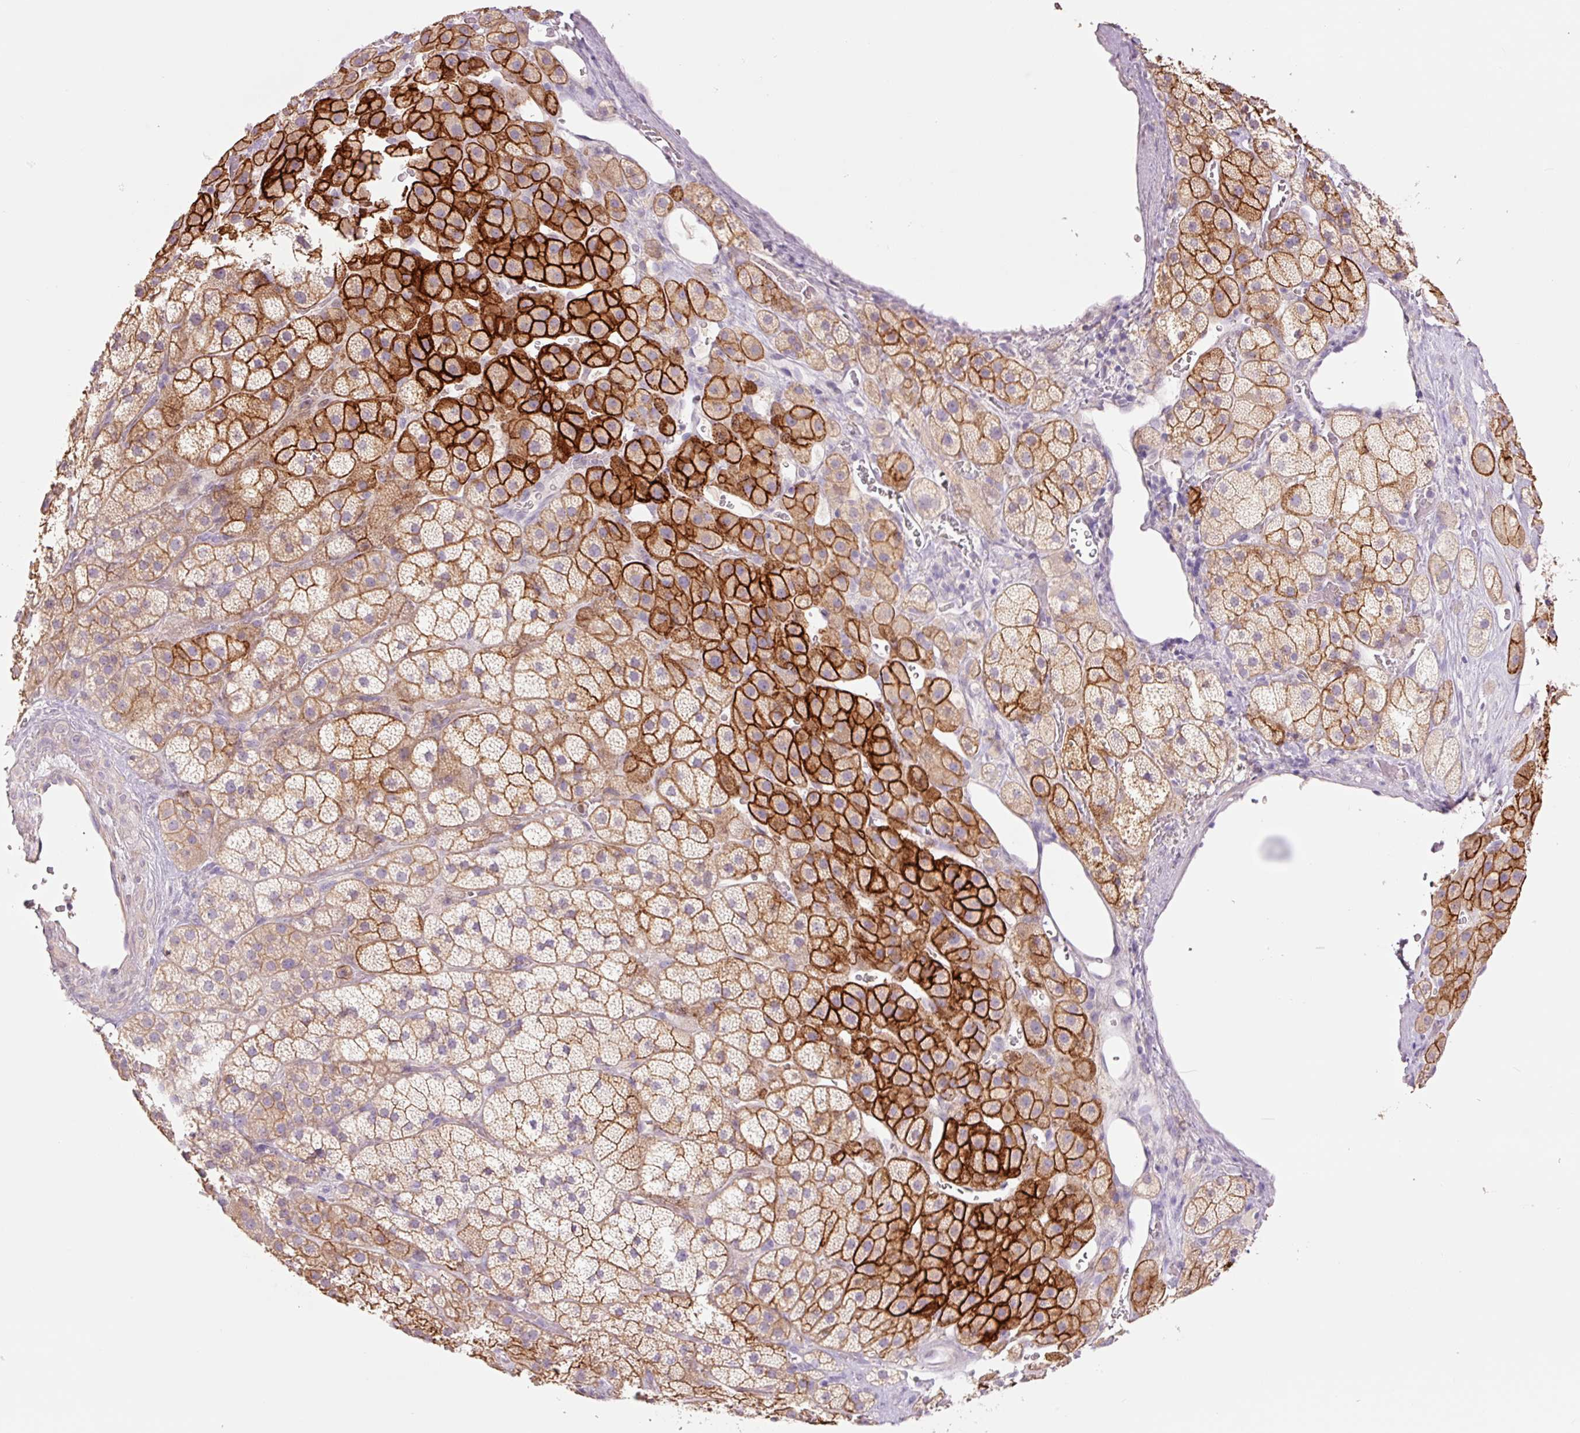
{"staining": {"intensity": "strong", "quantity": "25%-75%", "location": "cytoplasmic/membranous"}, "tissue": "adrenal gland", "cell_type": "Glandular cells", "image_type": "normal", "snomed": [{"axis": "morphology", "description": "Normal tissue, NOS"}, {"axis": "topography", "description": "Adrenal gland"}], "caption": "The immunohistochemical stain highlights strong cytoplasmic/membranous staining in glandular cells of normal adrenal gland.", "gene": "SLC1A4", "patient": {"sex": "male", "age": 57}}